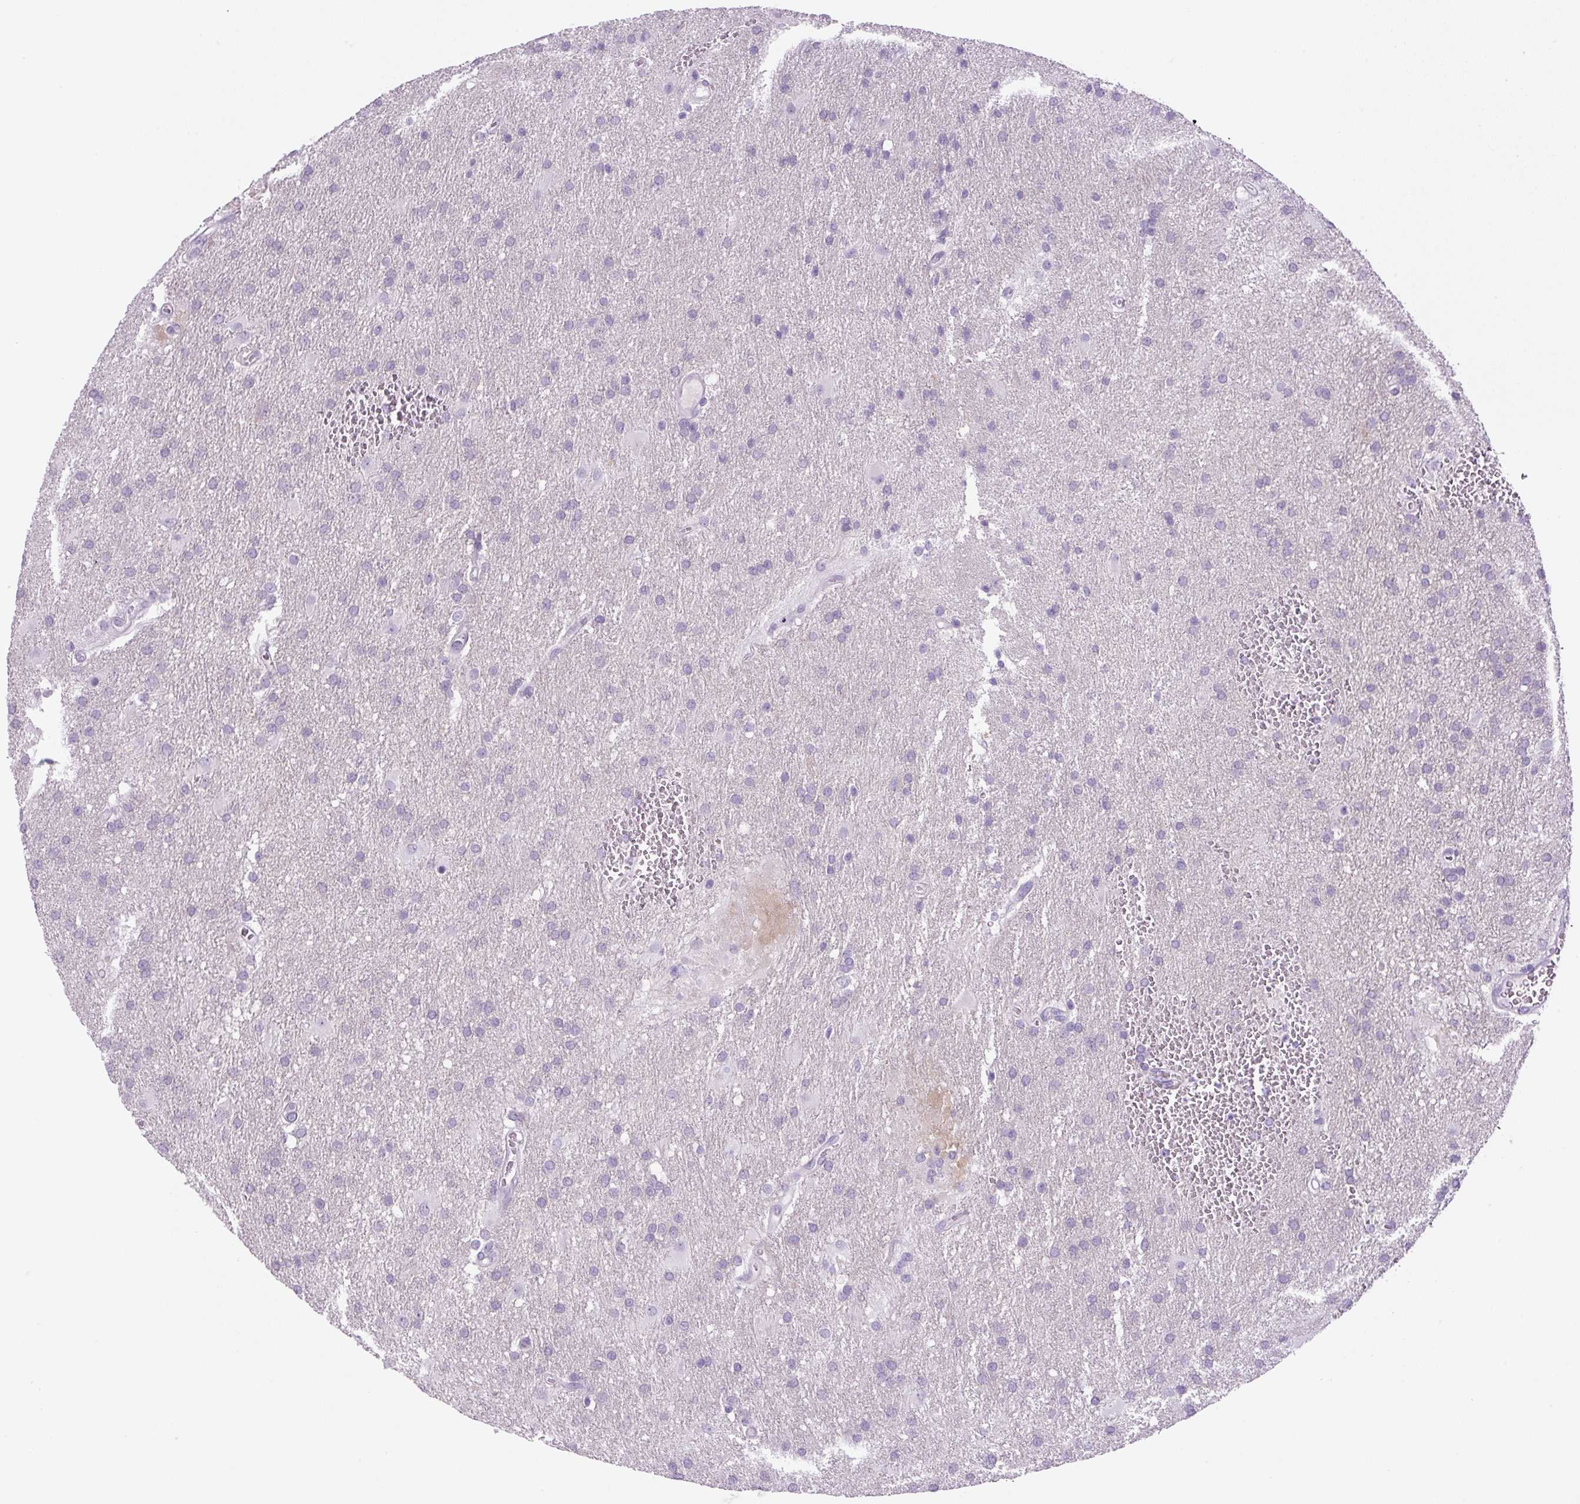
{"staining": {"intensity": "negative", "quantity": "none", "location": "none"}, "tissue": "glioma", "cell_type": "Tumor cells", "image_type": "cancer", "snomed": [{"axis": "morphology", "description": "Glioma, malignant, Low grade"}, {"axis": "topography", "description": "Brain"}], "caption": "High magnification brightfield microscopy of malignant low-grade glioma stained with DAB (3,3'-diaminobenzidine) (brown) and counterstained with hematoxylin (blue): tumor cells show no significant positivity.", "gene": "PRRT1", "patient": {"sex": "male", "age": 66}}